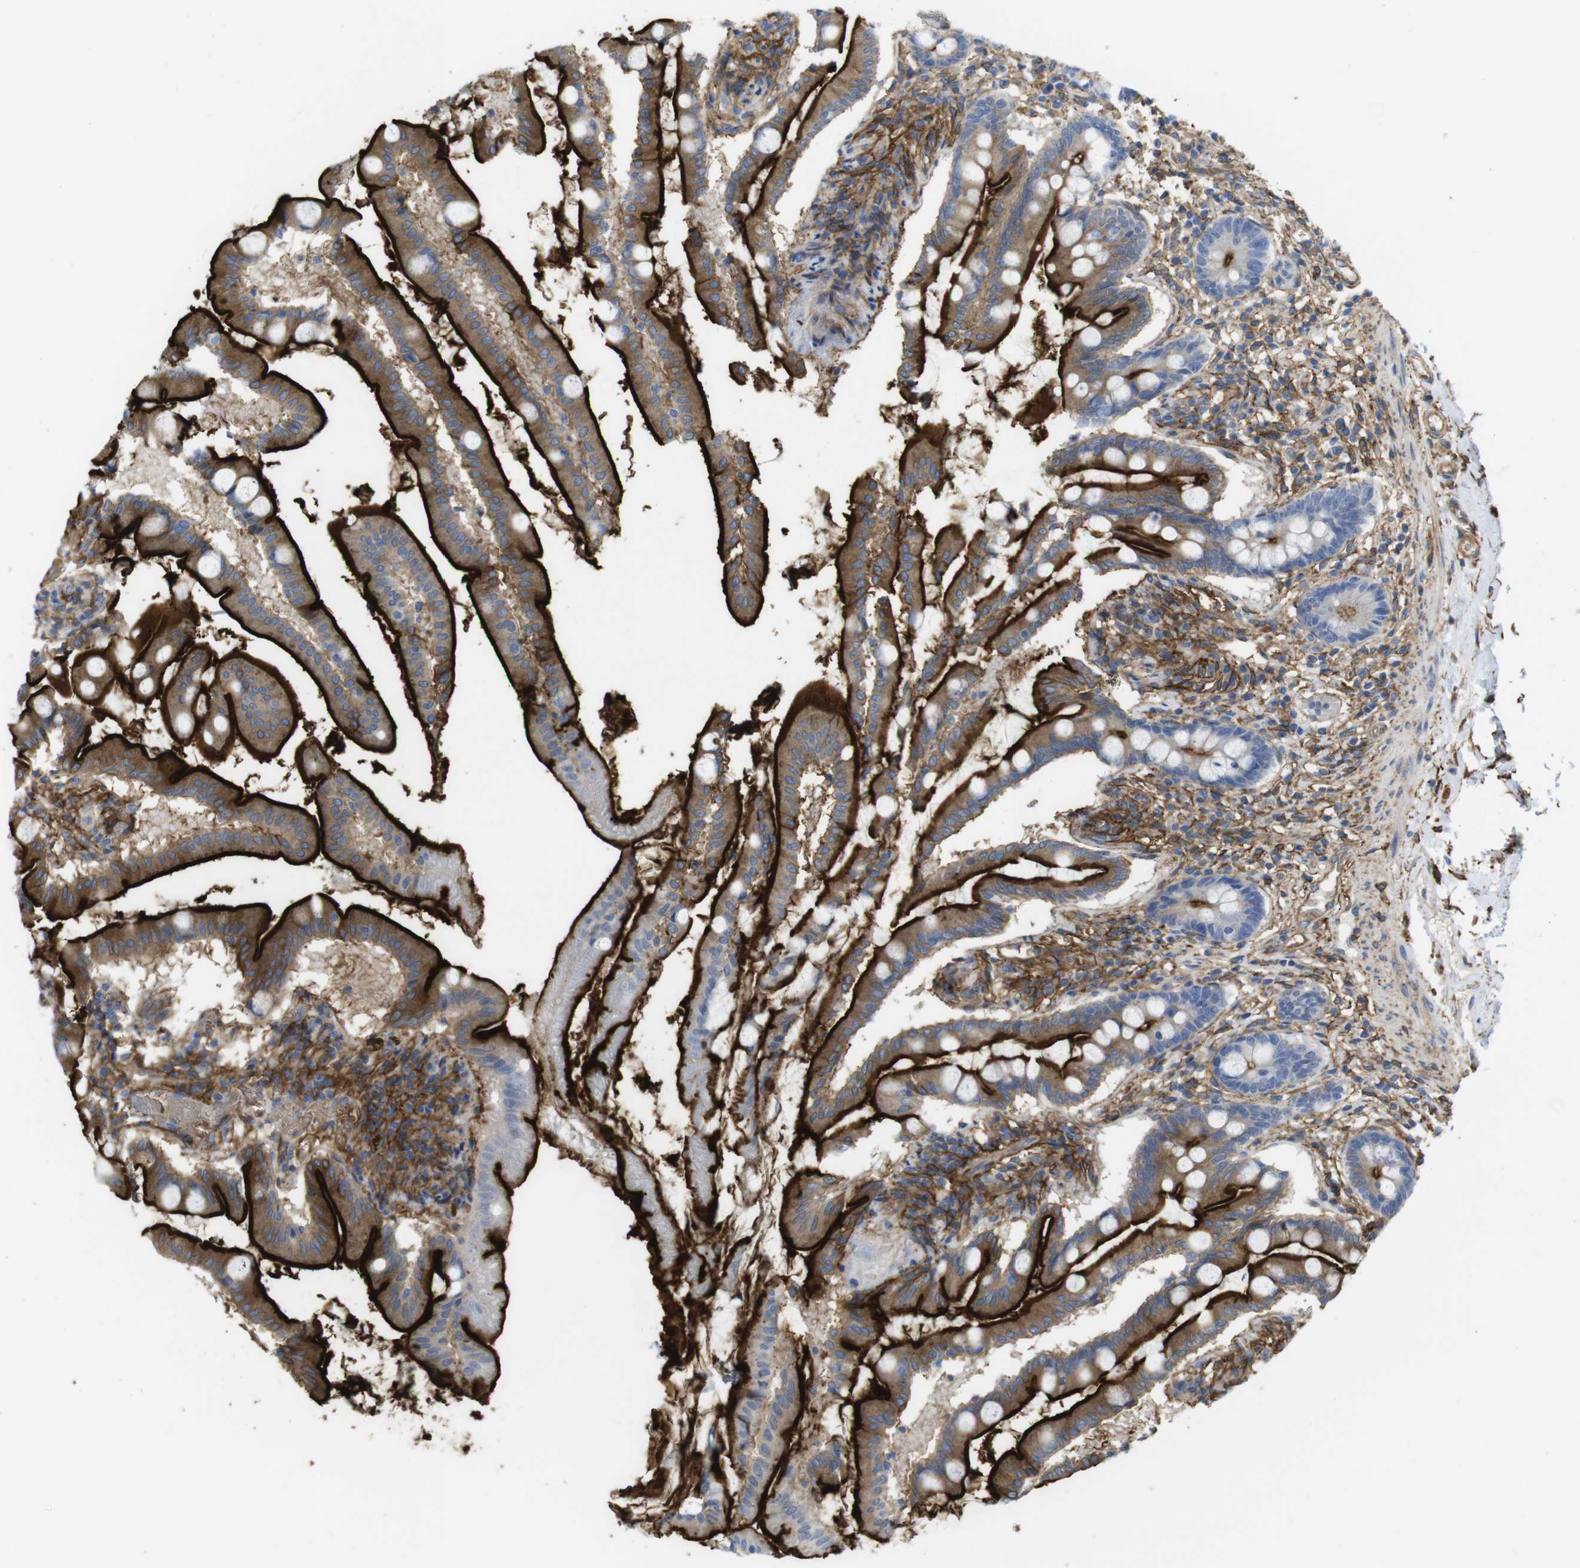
{"staining": {"intensity": "strong", "quantity": "25%-75%", "location": "cytoplasmic/membranous"}, "tissue": "small intestine", "cell_type": "Glandular cells", "image_type": "normal", "snomed": [{"axis": "morphology", "description": "Normal tissue, NOS"}, {"axis": "topography", "description": "Small intestine"}], "caption": "IHC staining of unremarkable small intestine, which shows high levels of strong cytoplasmic/membranous staining in approximately 25%-75% of glandular cells indicating strong cytoplasmic/membranous protein staining. The staining was performed using DAB (brown) for protein detection and nuclei were counterstained in hematoxylin (blue).", "gene": "CYBRD1", "patient": {"sex": "female", "age": 56}}